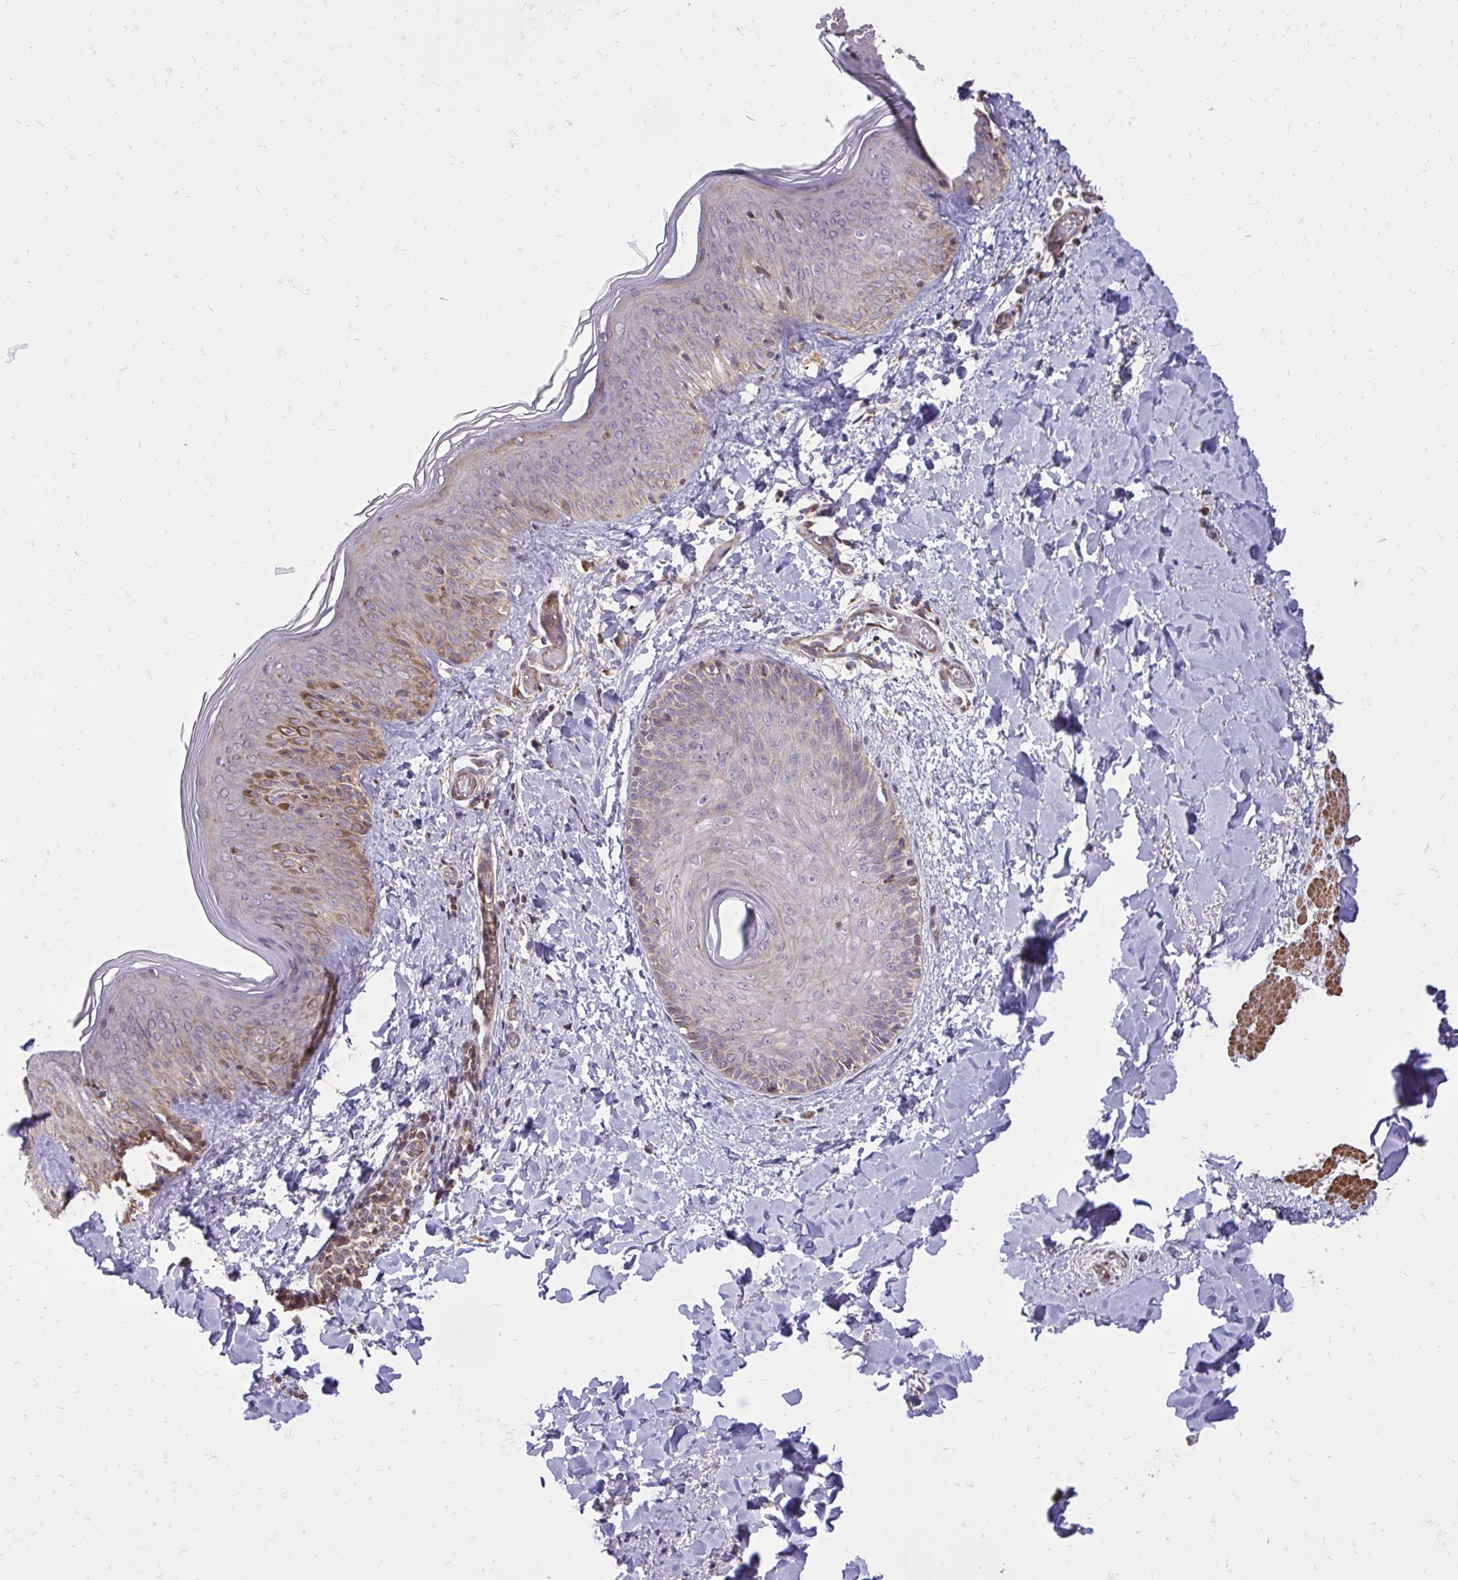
{"staining": {"intensity": "moderate", "quantity": "<25%", "location": "cytoplasmic/membranous"}, "tissue": "skin", "cell_type": "Fibroblasts", "image_type": "normal", "snomed": [{"axis": "morphology", "description": "Normal tissue, NOS"}, {"axis": "topography", "description": "Skin"}], "caption": "The image reveals a brown stain indicating the presence of a protein in the cytoplasmic/membranous of fibroblasts in skin. (brown staining indicates protein expression, while blue staining denotes nuclei).", "gene": "SLC7A5", "patient": {"sex": "male", "age": 16}}